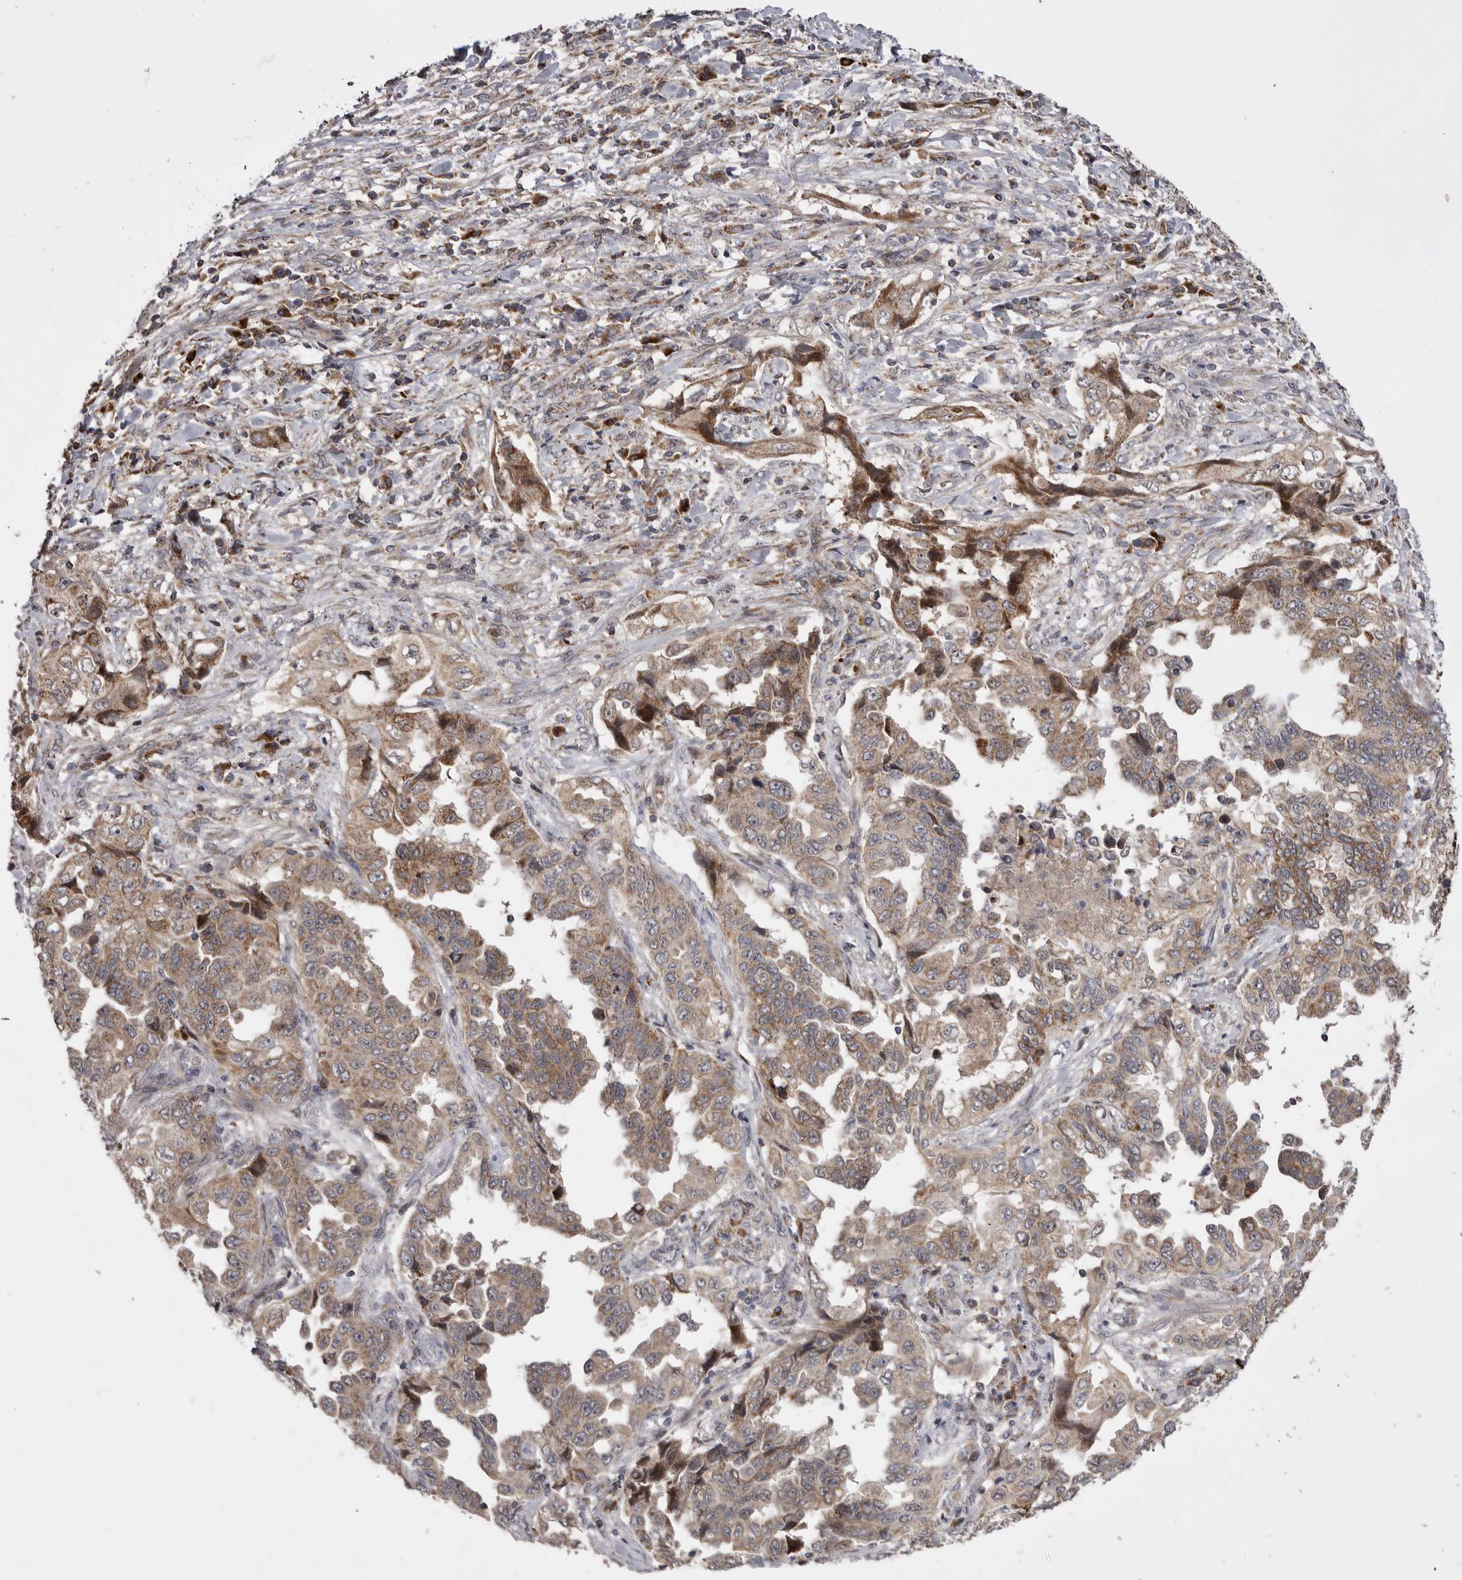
{"staining": {"intensity": "moderate", "quantity": ">75%", "location": "cytoplasmic/membranous"}, "tissue": "lung cancer", "cell_type": "Tumor cells", "image_type": "cancer", "snomed": [{"axis": "morphology", "description": "Adenocarcinoma, NOS"}, {"axis": "topography", "description": "Lung"}], "caption": "Tumor cells exhibit medium levels of moderate cytoplasmic/membranous positivity in approximately >75% of cells in lung cancer. (IHC, brightfield microscopy, high magnification).", "gene": "KYAT3", "patient": {"sex": "female", "age": 51}}